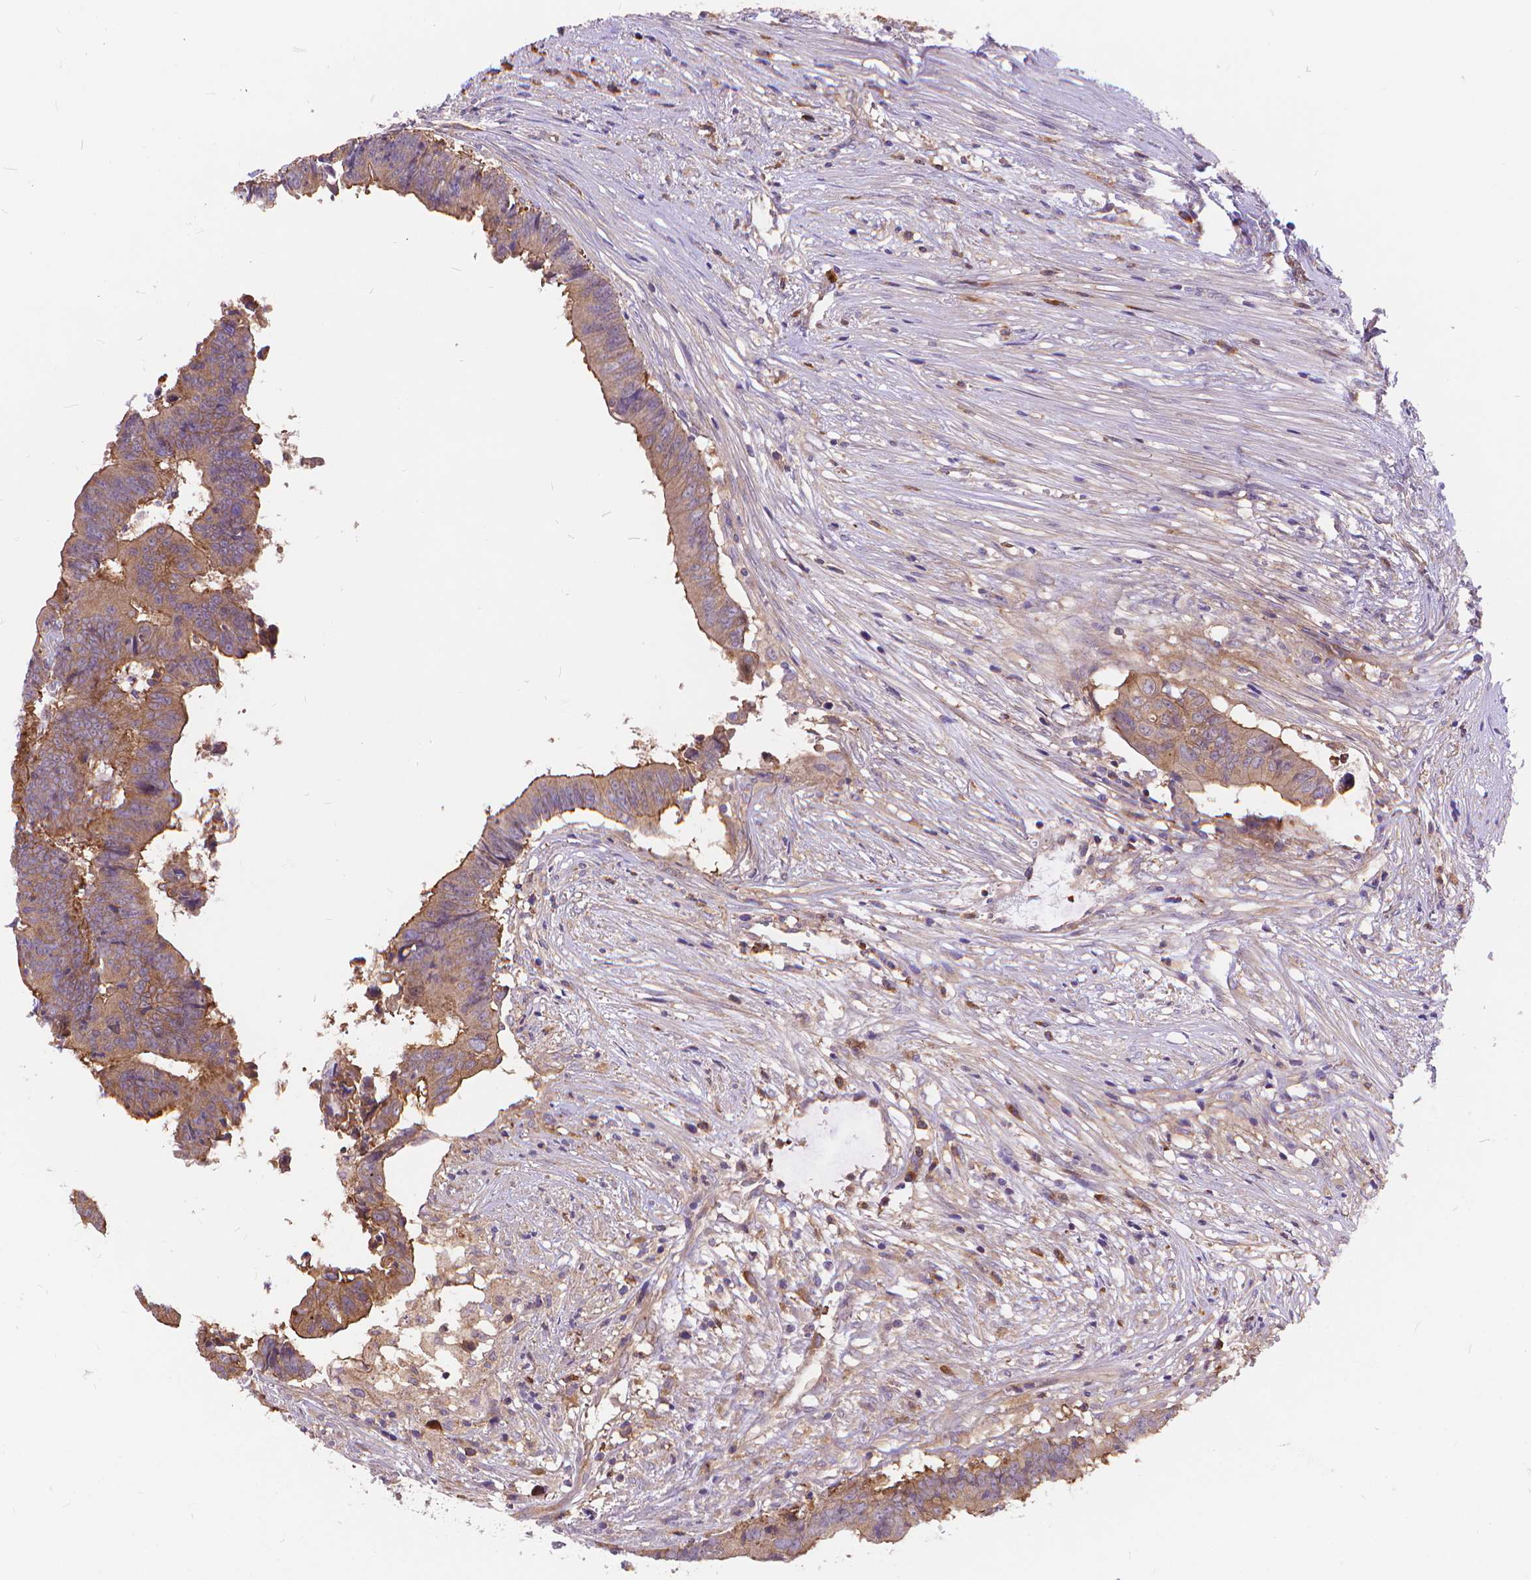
{"staining": {"intensity": "moderate", "quantity": "<25%", "location": "cytoplasmic/membranous"}, "tissue": "colorectal cancer", "cell_type": "Tumor cells", "image_type": "cancer", "snomed": [{"axis": "morphology", "description": "Adenocarcinoma, NOS"}, {"axis": "topography", "description": "Colon"}], "caption": "An image showing moderate cytoplasmic/membranous positivity in about <25% of tumor cells in adenocarcinoma (colorectal), as visualized by brown immunohistochemical staining.", "gene": "ARAP1", "patient": {"sex": "female", "age": 82}}